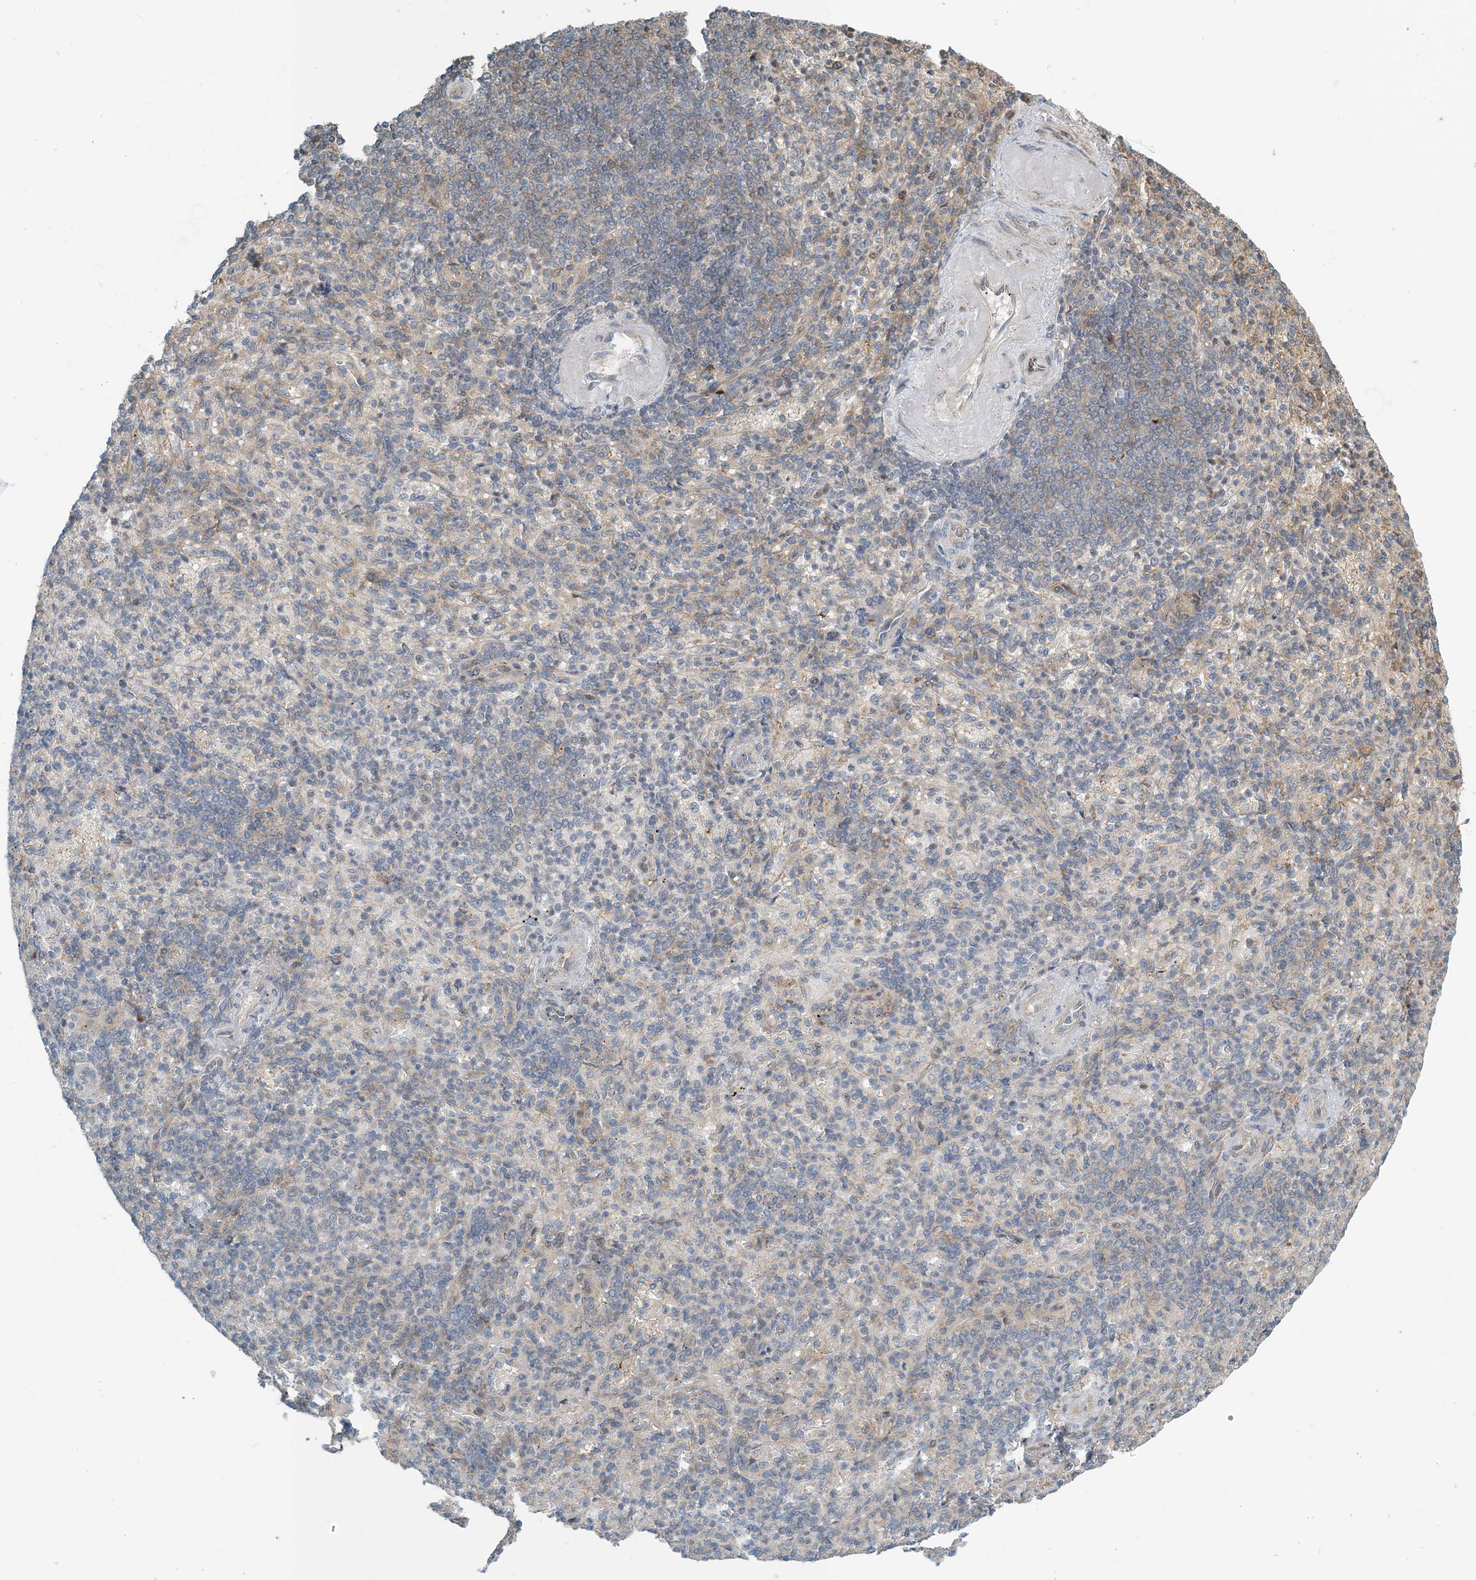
{"staining": {"intensity": "negative", "quantity": "none", "location": "none"}, "tissue": "spleen", "cell_type": "Cells in red pulp", "image_type": "normal", "snomed": [{"axis": "morphology", "description": "Normal tissue, NOS"}, {"axis": "topography", "description": "Spleen"}], "caption": "Benign spleen was stained to show a protein in brown. There is no significant positivity in cells in red pulp. (Immunohistochemistry (ihc), brightfield microscopy, high magnification).", "gene": "ZBTB3", "patient": {"sex": "female", "age": 74}}